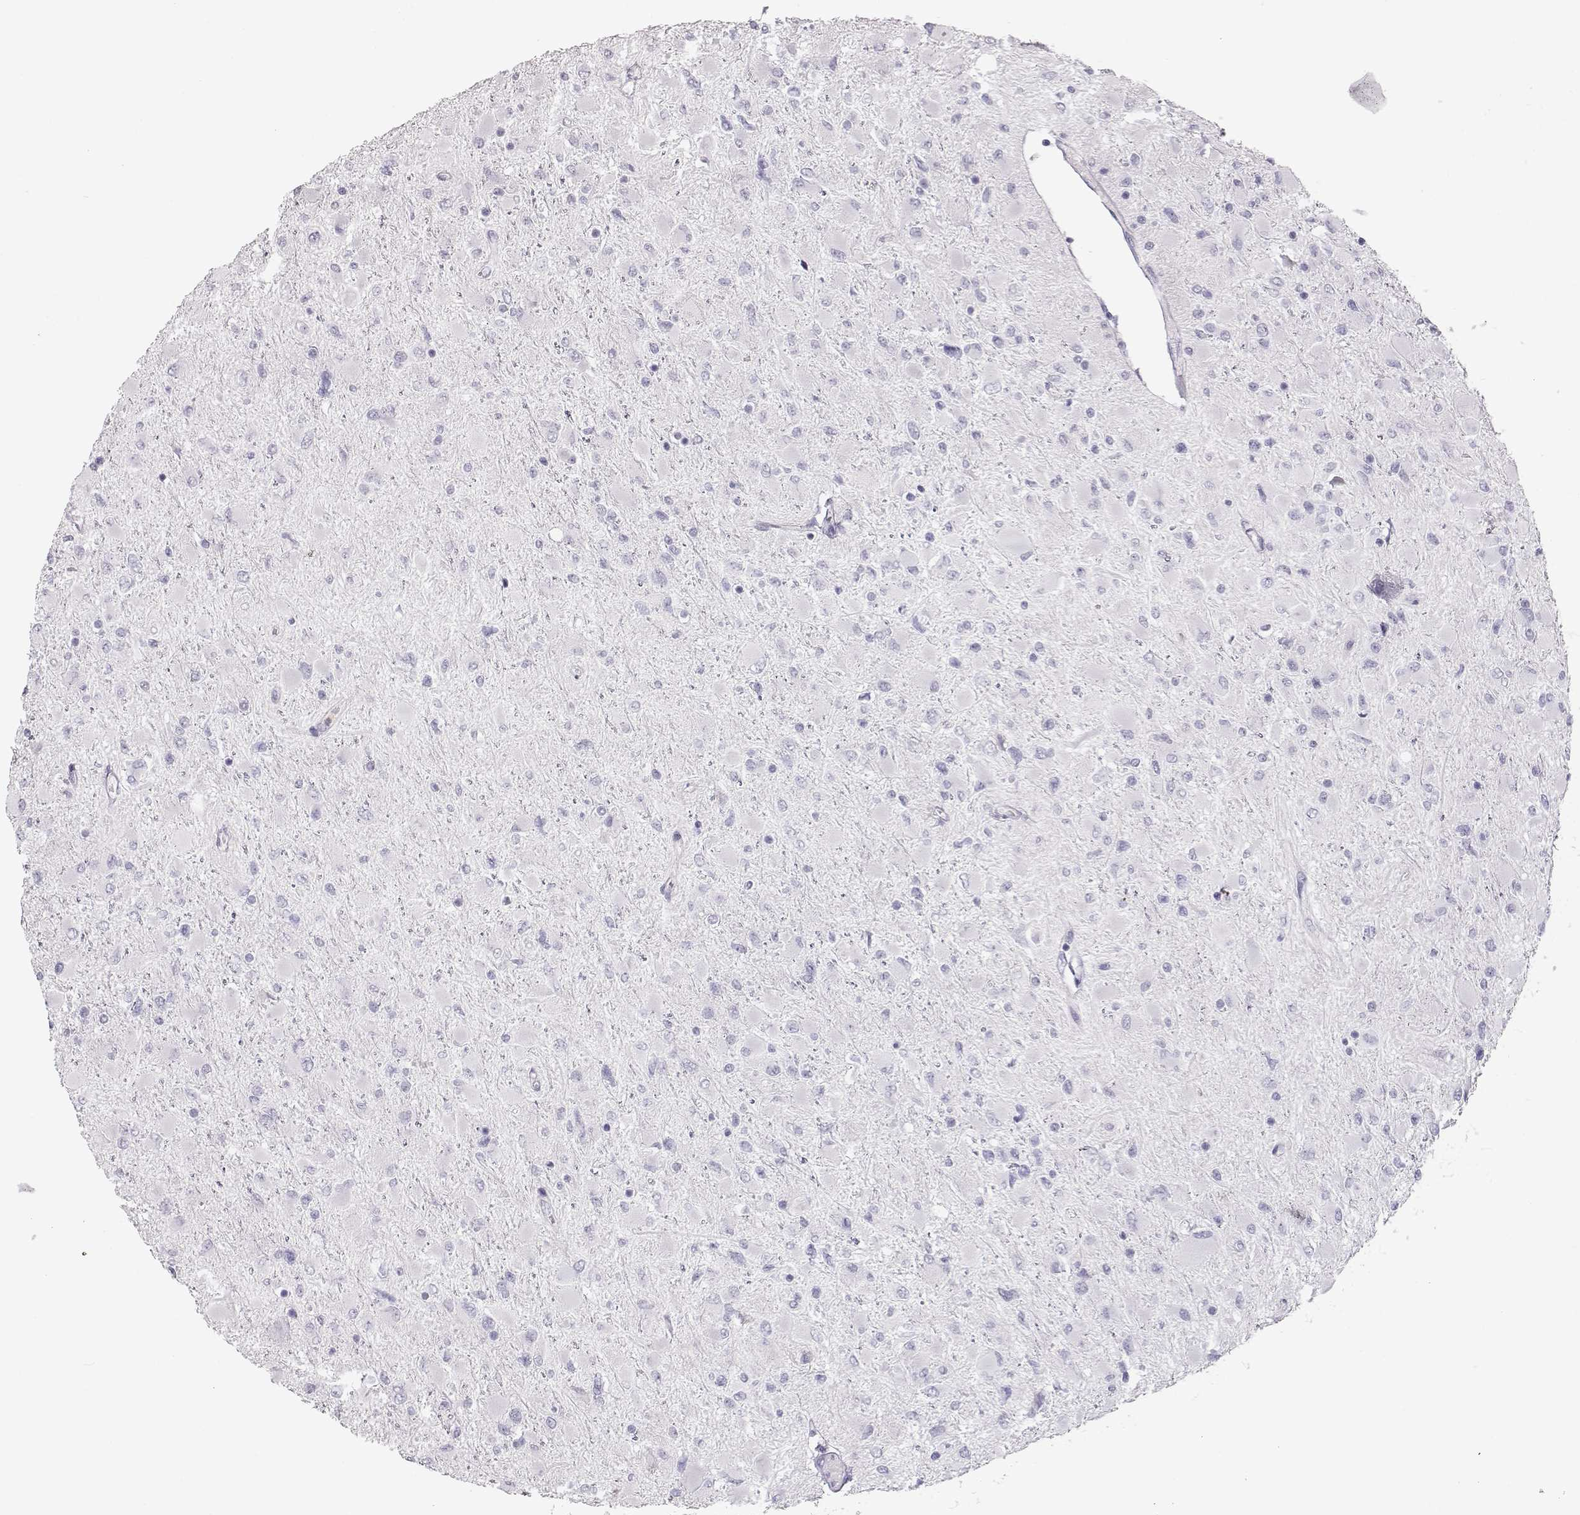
{"staining": {"intensity": "negative", "quantity": "none", "location": "none"}, "tissue": "glioma", "cell_type": "Tumor cells", "image_type": "cancer", "snomed": [{"axis": "morphology", "description": "Glioma, malignant, High grade"}, {"axis": "topography", "description": "Cerebral cortex"}], "caption": "DAB immunohistochemical staining of human glioma reveals no significant positivity in tumor cells. Brightfield microscopy of immunohistochemistry (IHC) stained with DAB (brown) and hematoxylin (blue), captured at high magnification.", "gene": "MIP", "patient": {"sex": "female", "age": 36}}